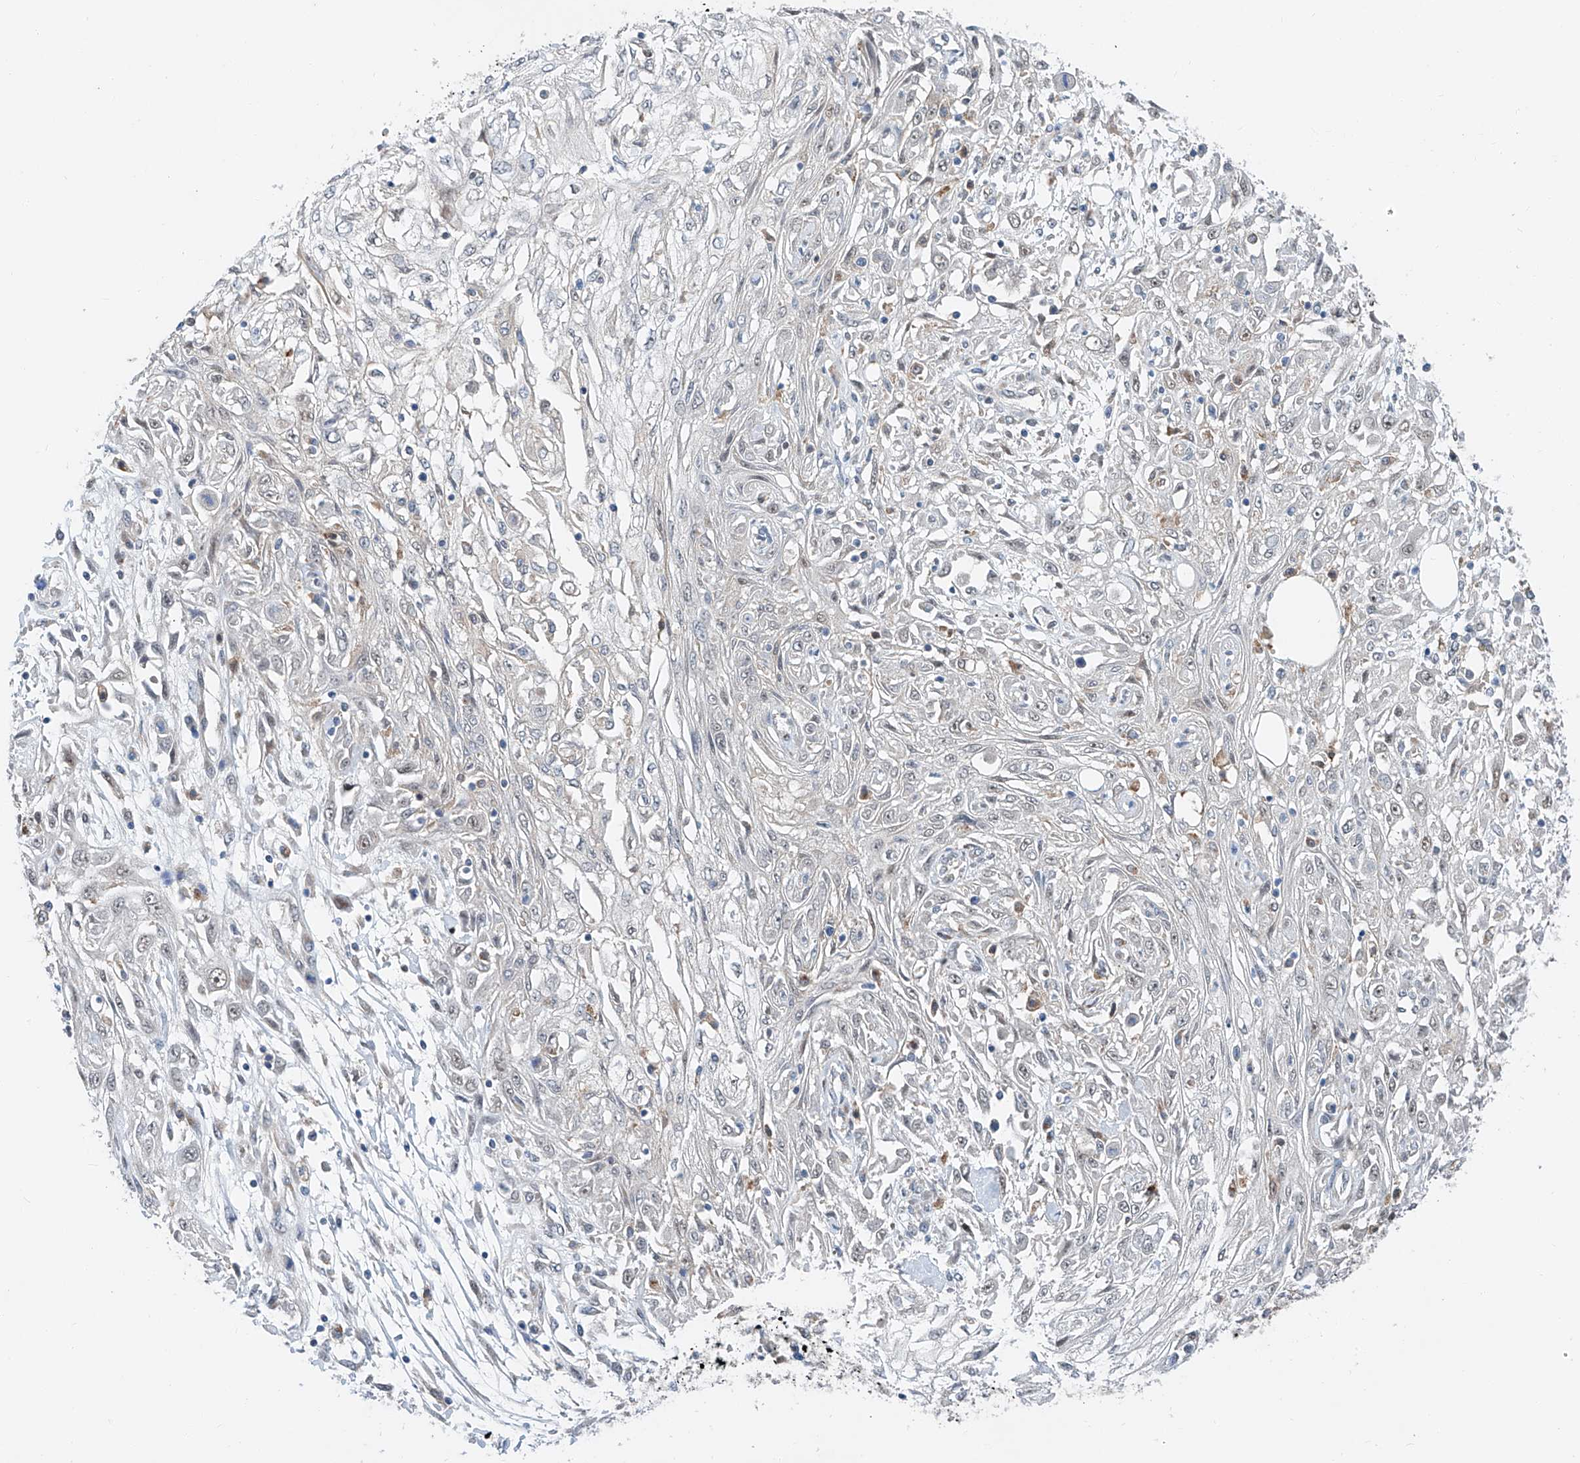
{"staining": {"intensity": "negative", "quantity": "none", "location": "none"}, "tissue": "skin cancer", "cell_type": "Tumor cells", "image_type": "cancer", "snomed": [{"axis": "morphology", "description": "Squamous cell carcinoma, NOS"}, {"axis": "morphology", "description": "Squamous cell carcinoma, metastatic, NOS"}, {"axis": "topography", "description": "Skin"}, {"axis": "topography", "description": "Lymph node"}], "caption": "Immunohistochemistry histopathology image of skin squamous cell carcinoma stained for a protein (brown), which shows no expression in tumor cells. (DAB (3,3'-diaminobenzidine) immunohistochemistry visualized using brightfield microscopy, high magnification).", "gene": "CLDND1", "patient": {"sex": "male", "age": 75}}